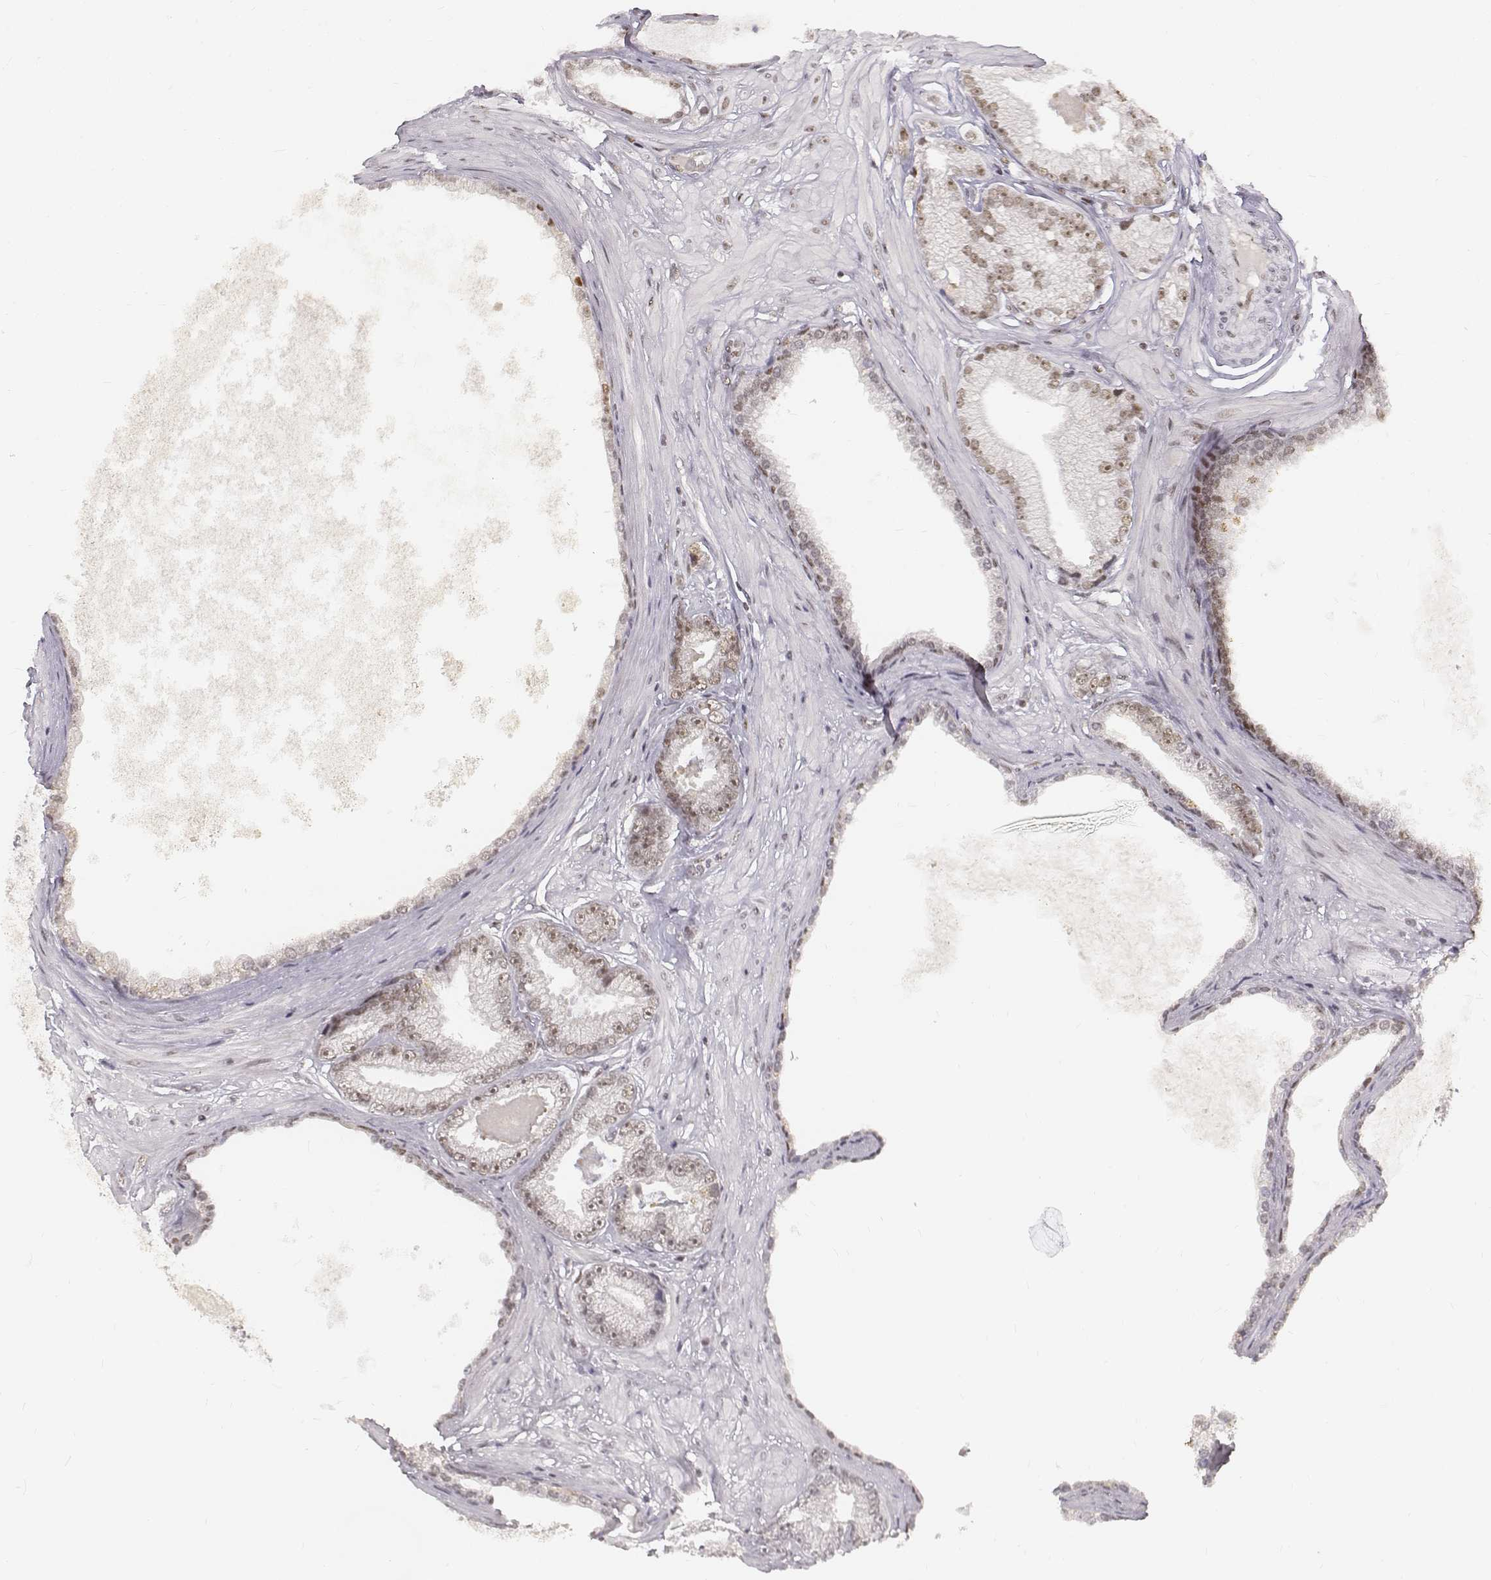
{"staining": {"intensity": "weak", "quantity": "25%-75%", "location": "nuclear"}, "tissue": "prostate cancer", "cell_type": "Tumor cells", "image_type": "cancer", "snomed": [{"axis": "morphology", "description": "Adenocarcinoma, Low grade"}, {"axis": "topography", "description": "Prostate"}], "caption": "About 25%-75% of tumor cells in human adenocarcinoma (low-grade) (prostate) demonstrate weak nuclear protein expression as visualized by brown immunohistochemical staining.", "gene": "PHF6", "patient": {"sex": "male", "age": 64}}